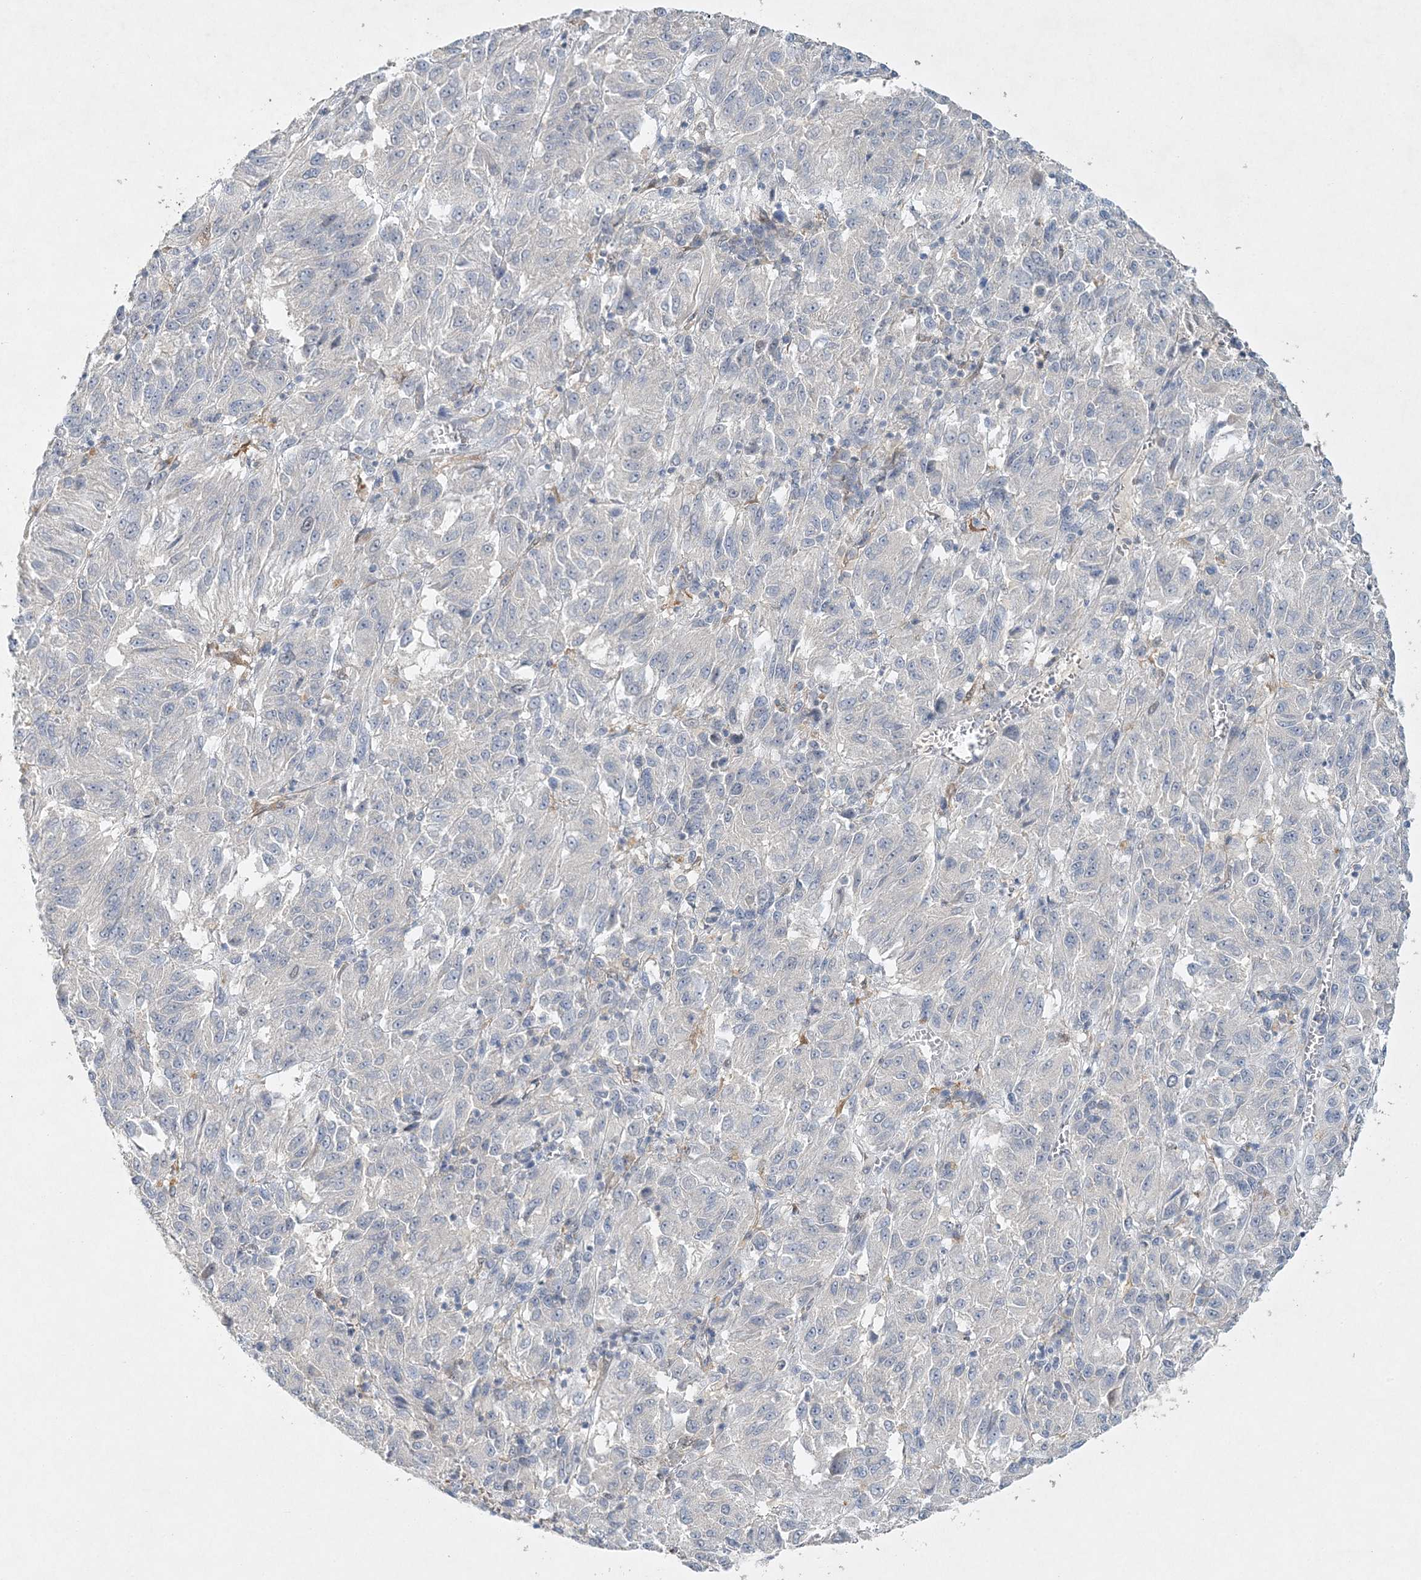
{"staining": {"intensity": "negative", "quantity": "none", "location": "none"}, "tissue": "melanoma", "cell_type": "Tumor cells", "image_type": "cancer", "snomed": [{"axis": "morphology", "description": "Malignant melanoma, Metastatic site"}, {"axis": "topography", "description": "Lung"}], "caption": "This is an IHC micrograph of human melanoma. There is no expression in tumor cells.", "gene": "MAT2B", "patient": {"sex": "male", "age": 64}}